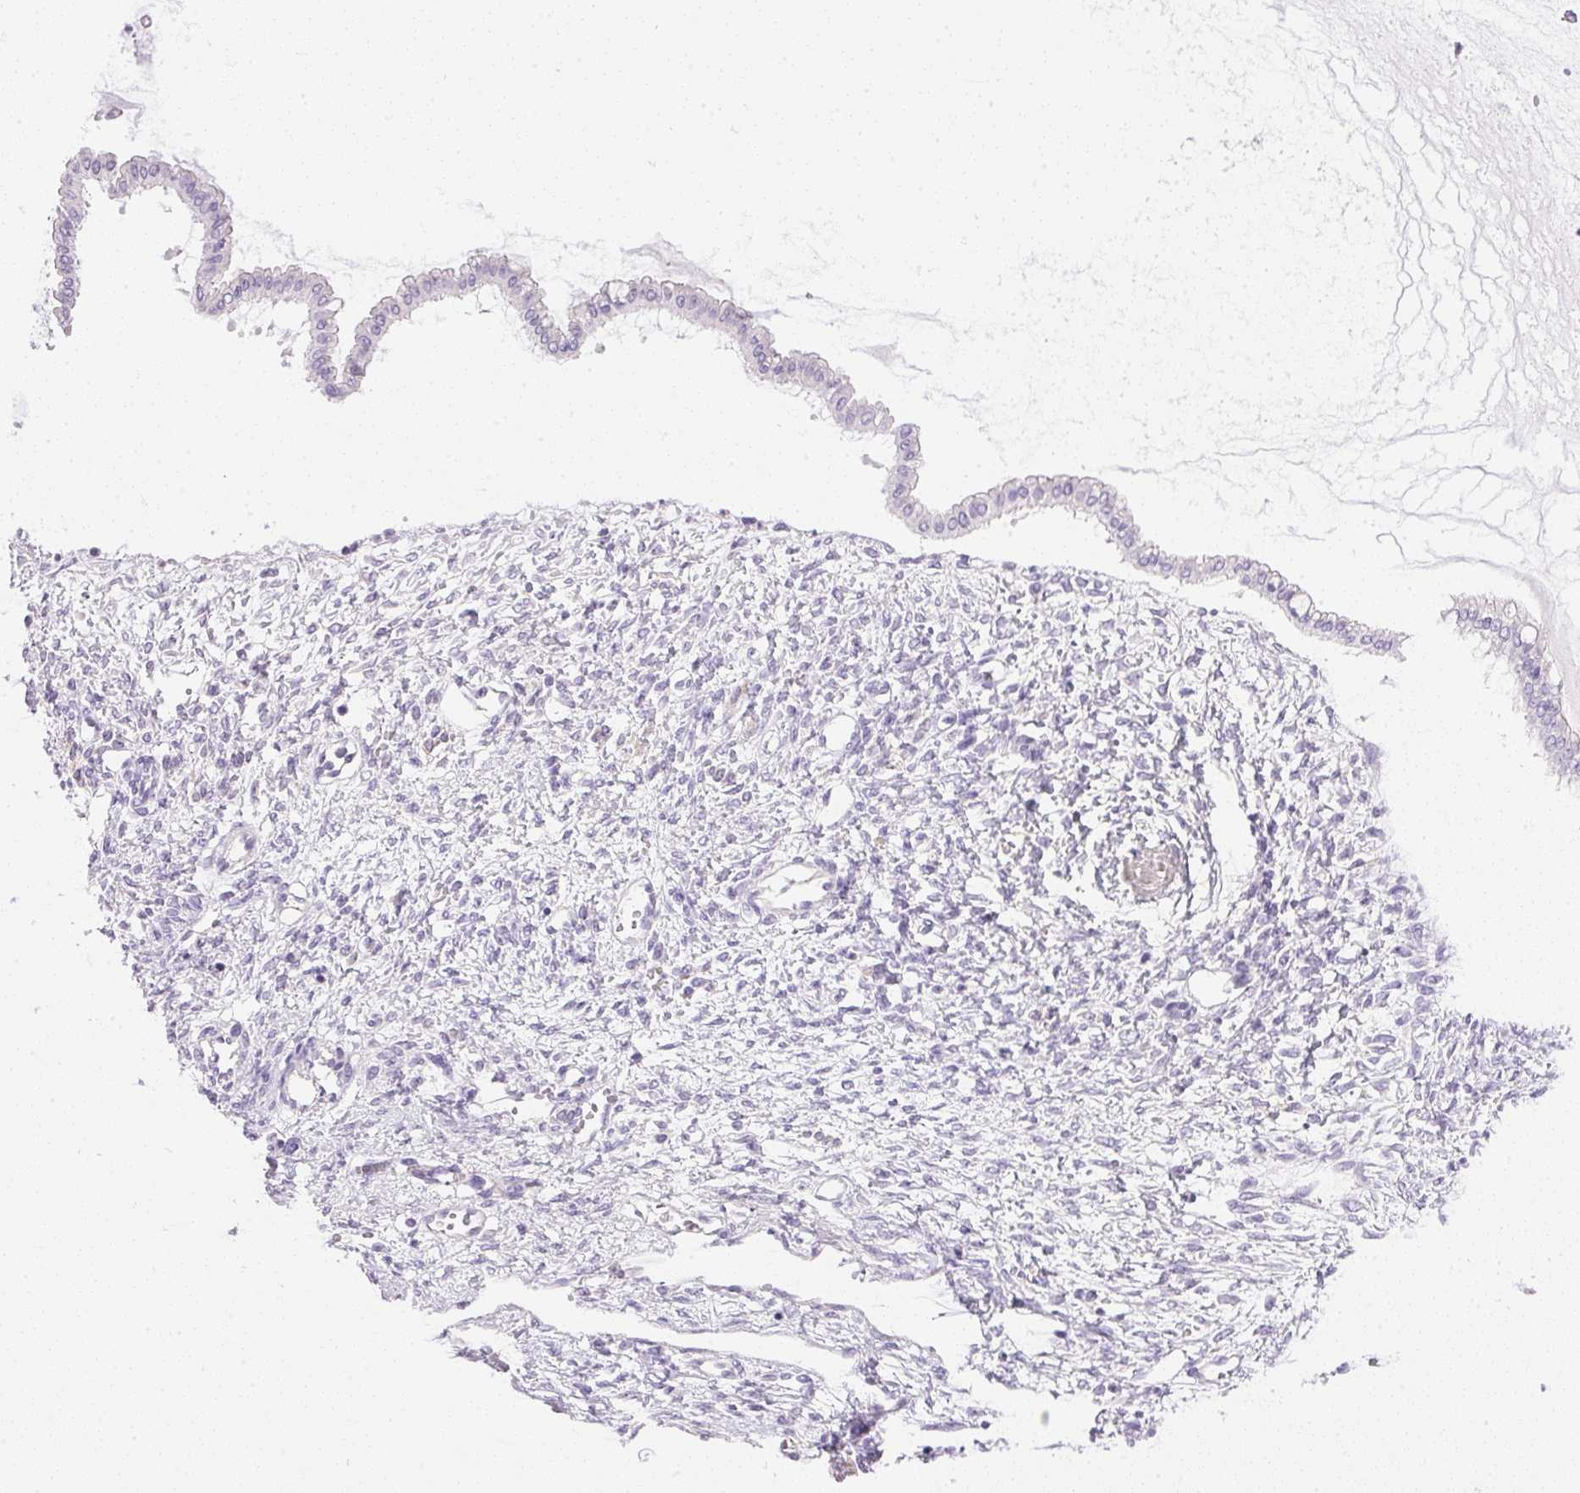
{"staining": {"intensity": "negative", "quantity": "none", "location": "none"}, "tissue": "ovarian cancer", "cell_type": "Tumor cells", "image_type": "cancer", "snomed": [{"axis": "morphology", "description": "Cystadenocarcinoma, mucinous, NOS"}, {"axis": "topography", "description": "Ovary"}], "caption": "Tumor cells are negative for brown protein staining in ovarian mucinous cystadenocarcinoma.", "gene": "CTRL", "patient": {"sex": "female", "age": 73}}